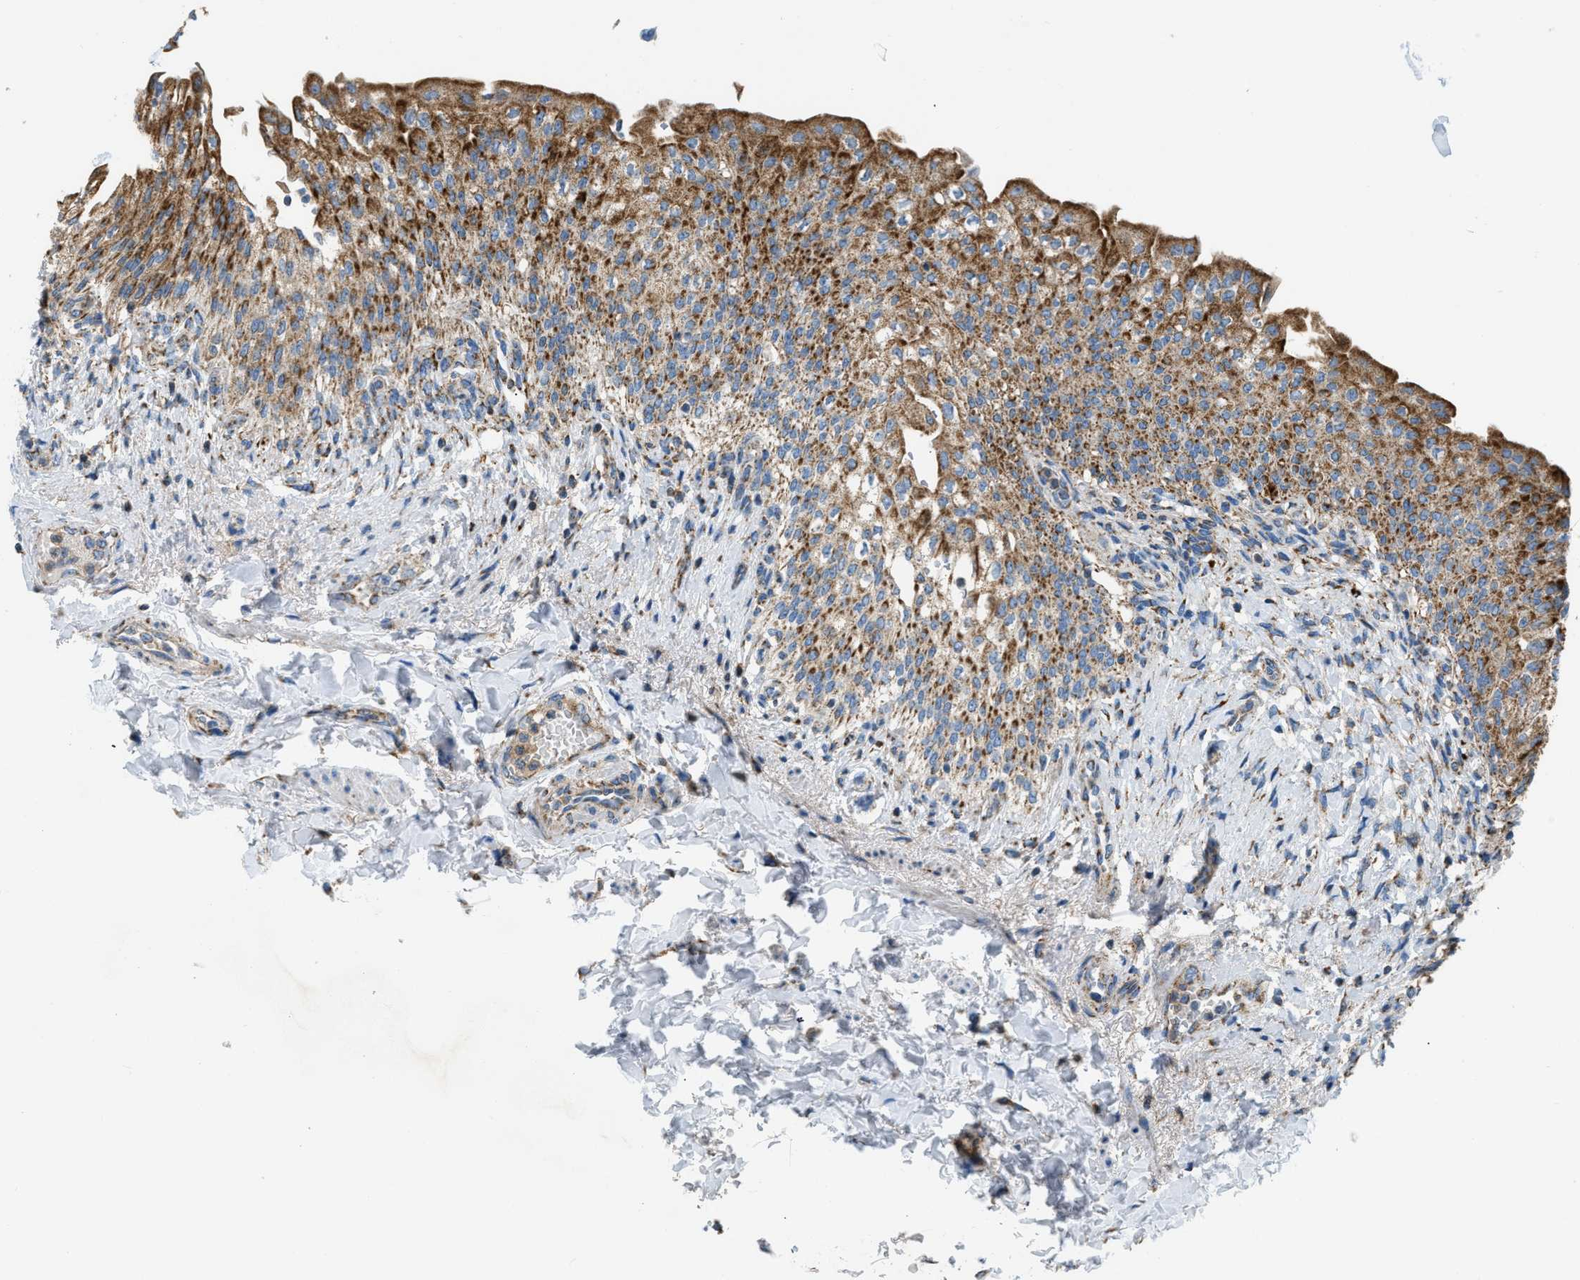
{"staining": {"intensity": "moderate", "quantity": ">75%", "location": "cytoplasmic/membranous"}, "tissue": "urinary bladder", "cell_type": "Urothelial cells", "image_type": "normal", "snomed": [{"axis": "morphology", "description": "Normal tissue, NOS"}, {"axis": "topography", "description": "Urinary bladder"}], "caption": "Urinary bladder was stained to show a protein in brown. There is medium levels of moderate cytoplasmic/membranous expression in about >75% of urothelial cells. (DAB (3,3'-diaminobenzidine) IHC with brightfield microscopy, high magnification).", "gene": "ACADVL", "patient": {"sex": "female", "age": 60}}